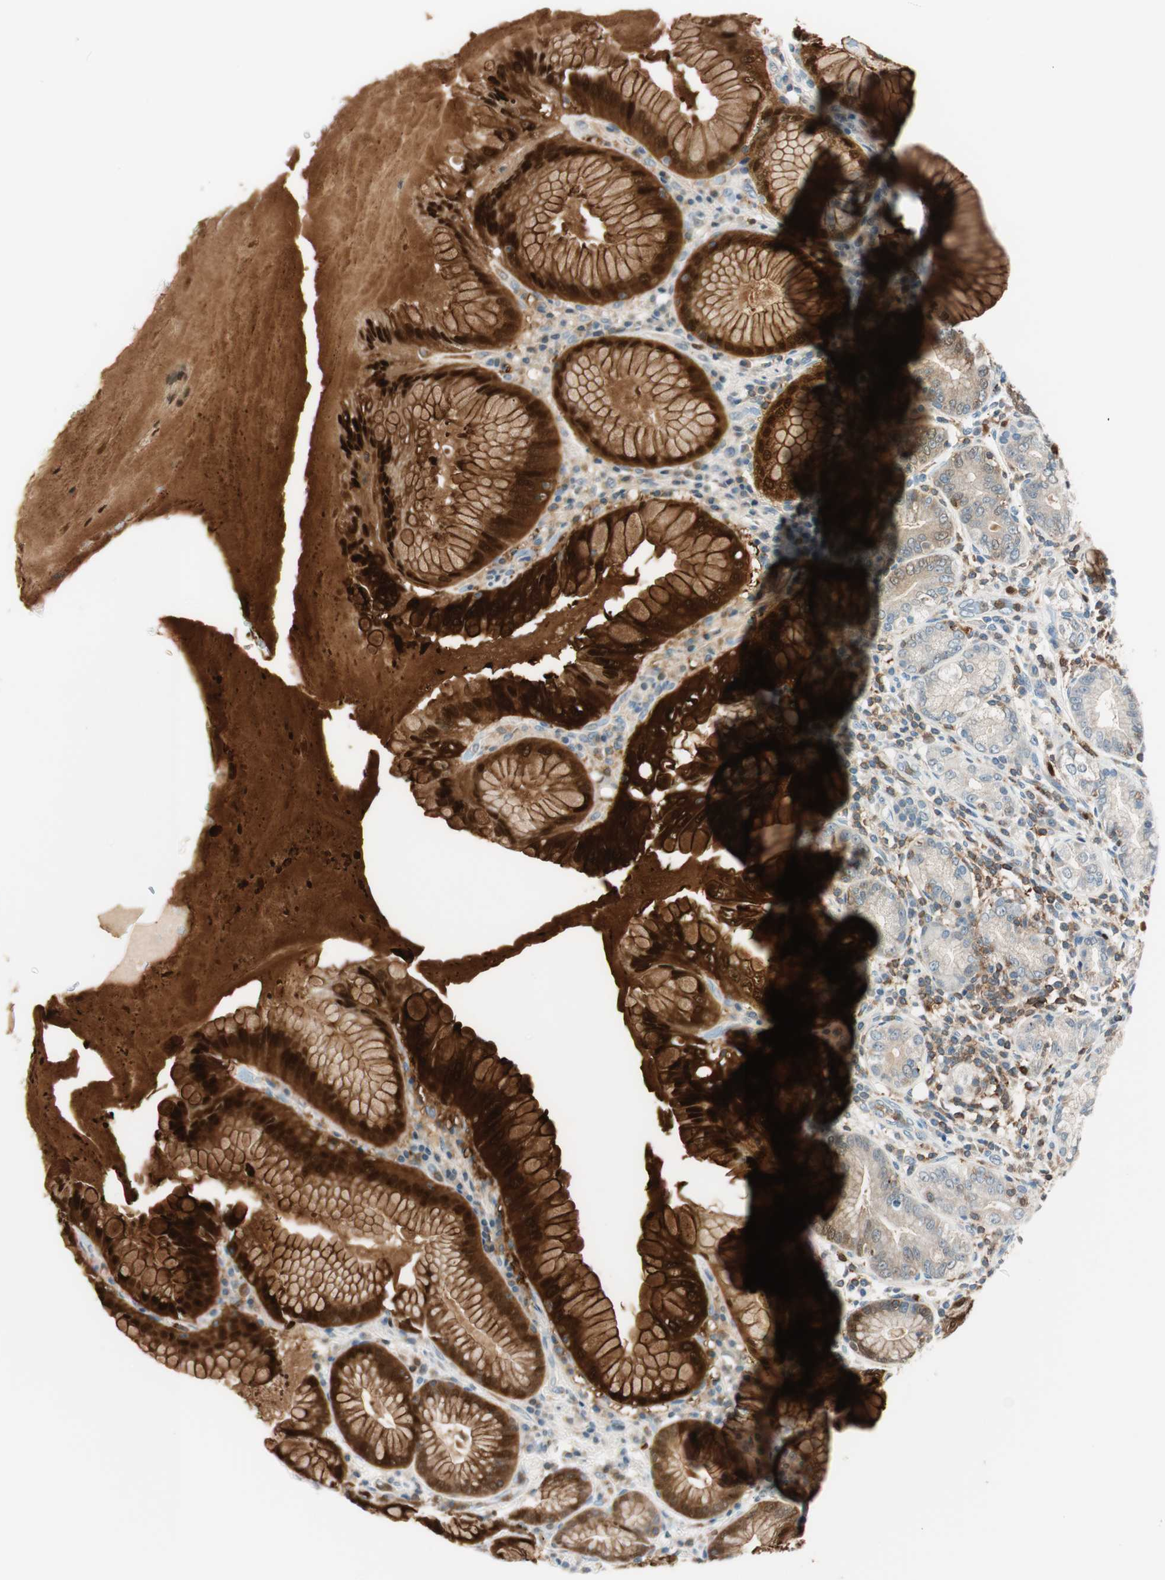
{"staining": {"intensity": "strong", "quantity": "25%-75%", "location": "cytoplasmic/membranous"}, "tissue": "stomach", "cell_type": "Glandular cells", "image_type": "normal", "snomed": [{"axis": "morphology", "description": "Normal tissue, NOS"}, {"axis": "topography", "description": "Stomach, lower"}], "caption": "IHC of unremarkable stomach shows high levels of strong cytoplasmic/membranous positivity in about 25%-75% of glandular cells.", "gene": "HPGD", "patient": {"sex": "female", "age": 76}}